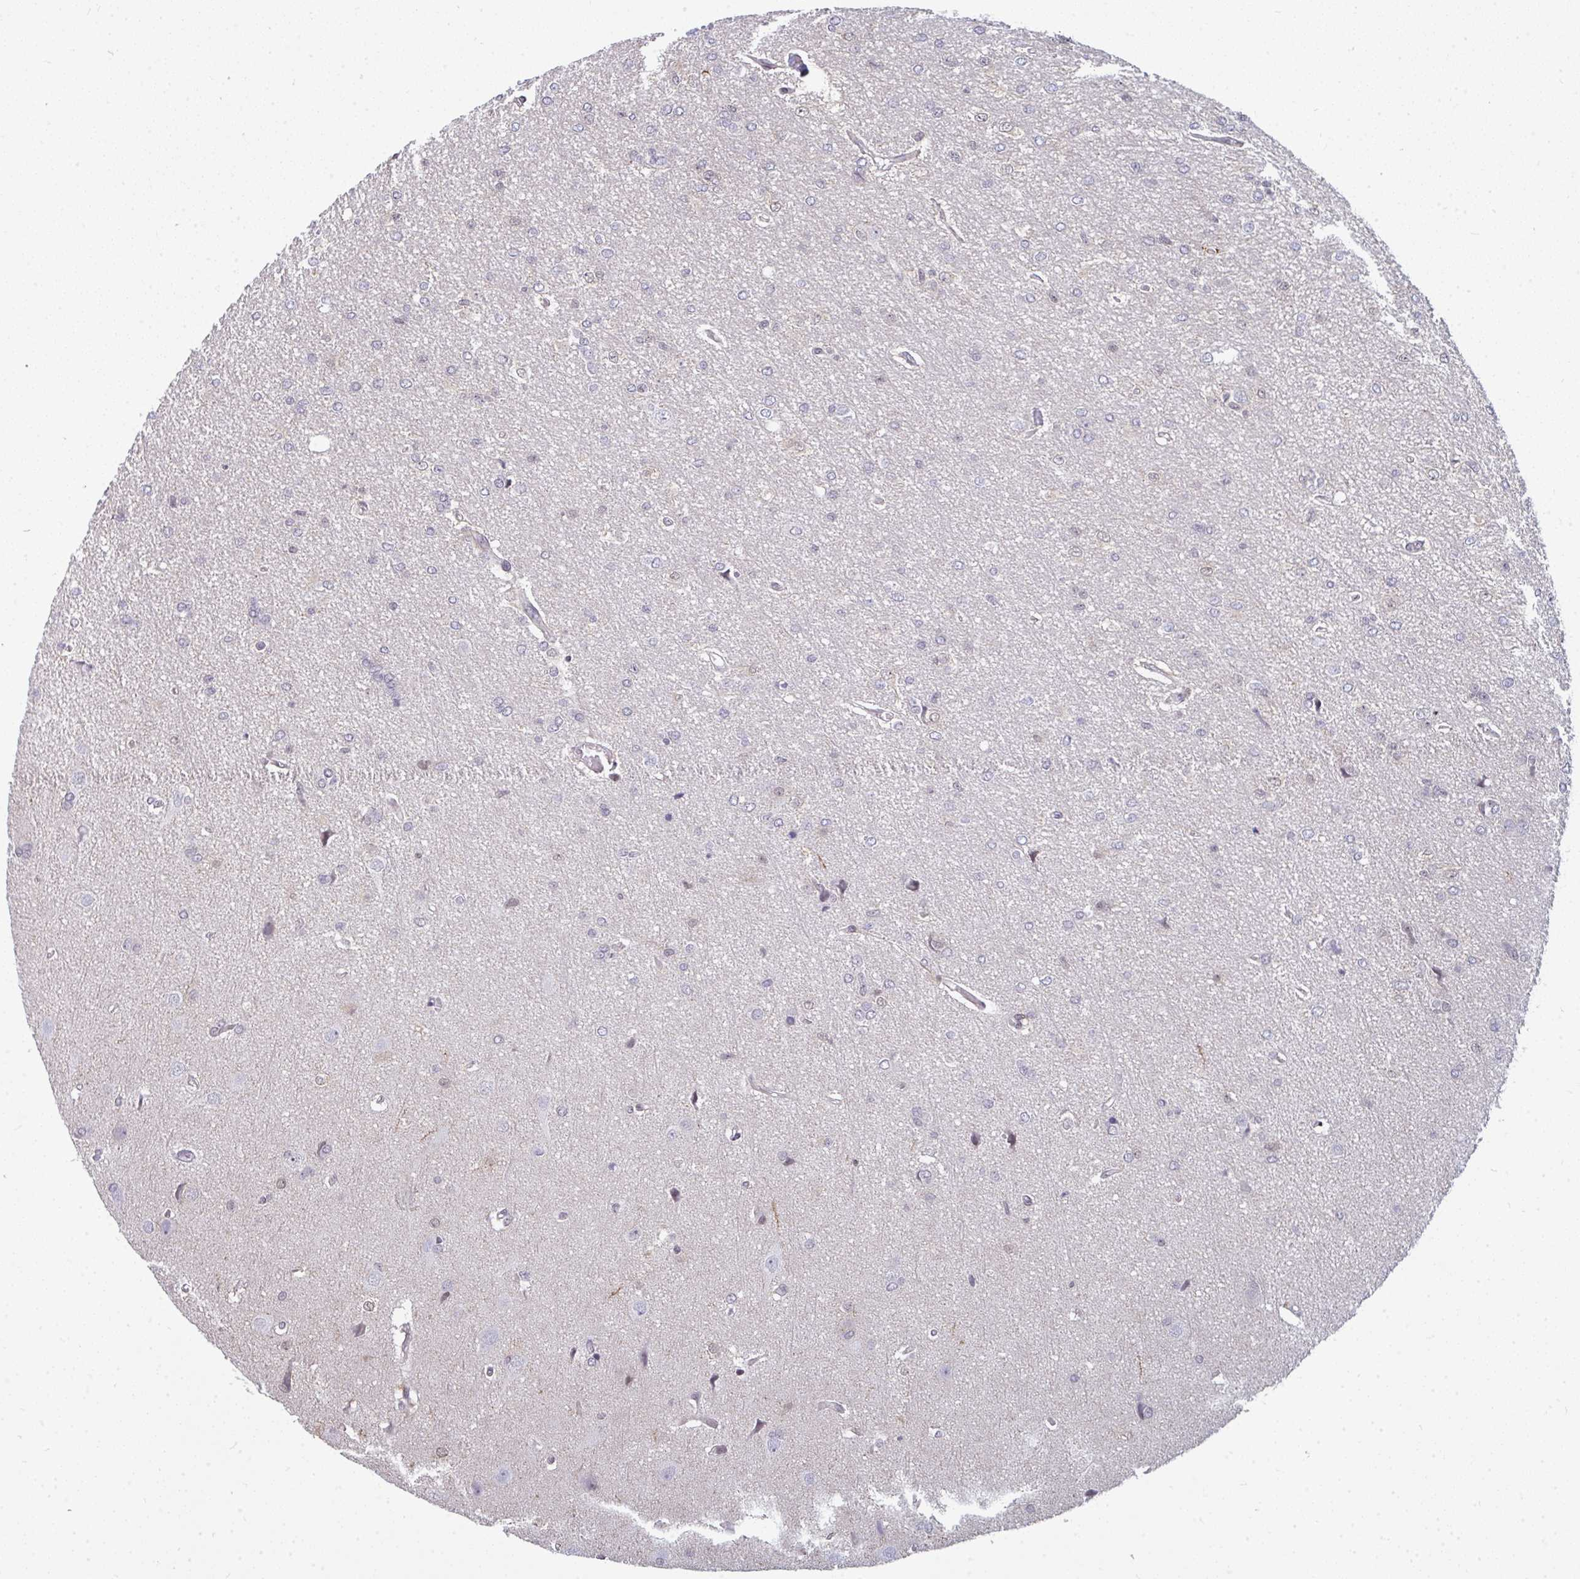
{"staining": {"intensity": "negative", "quantity": "none", "location": "none"}, "tissue": "glioma", "cell_type": "Tumor cells", "image_type": "cancer", "snomed": [{"axis": "morphology", "description": "Glioma, malignant, Low grade"}, {"axis": "topography", "description": "Brain"}], "caption": "High power microscopy photomicrograph of an immunohistochemistry micrograph of glioma, revealing no significant expression in tumor cells.", "gene": "ATF1", "patient": {"sex": "male", "age": 26}}